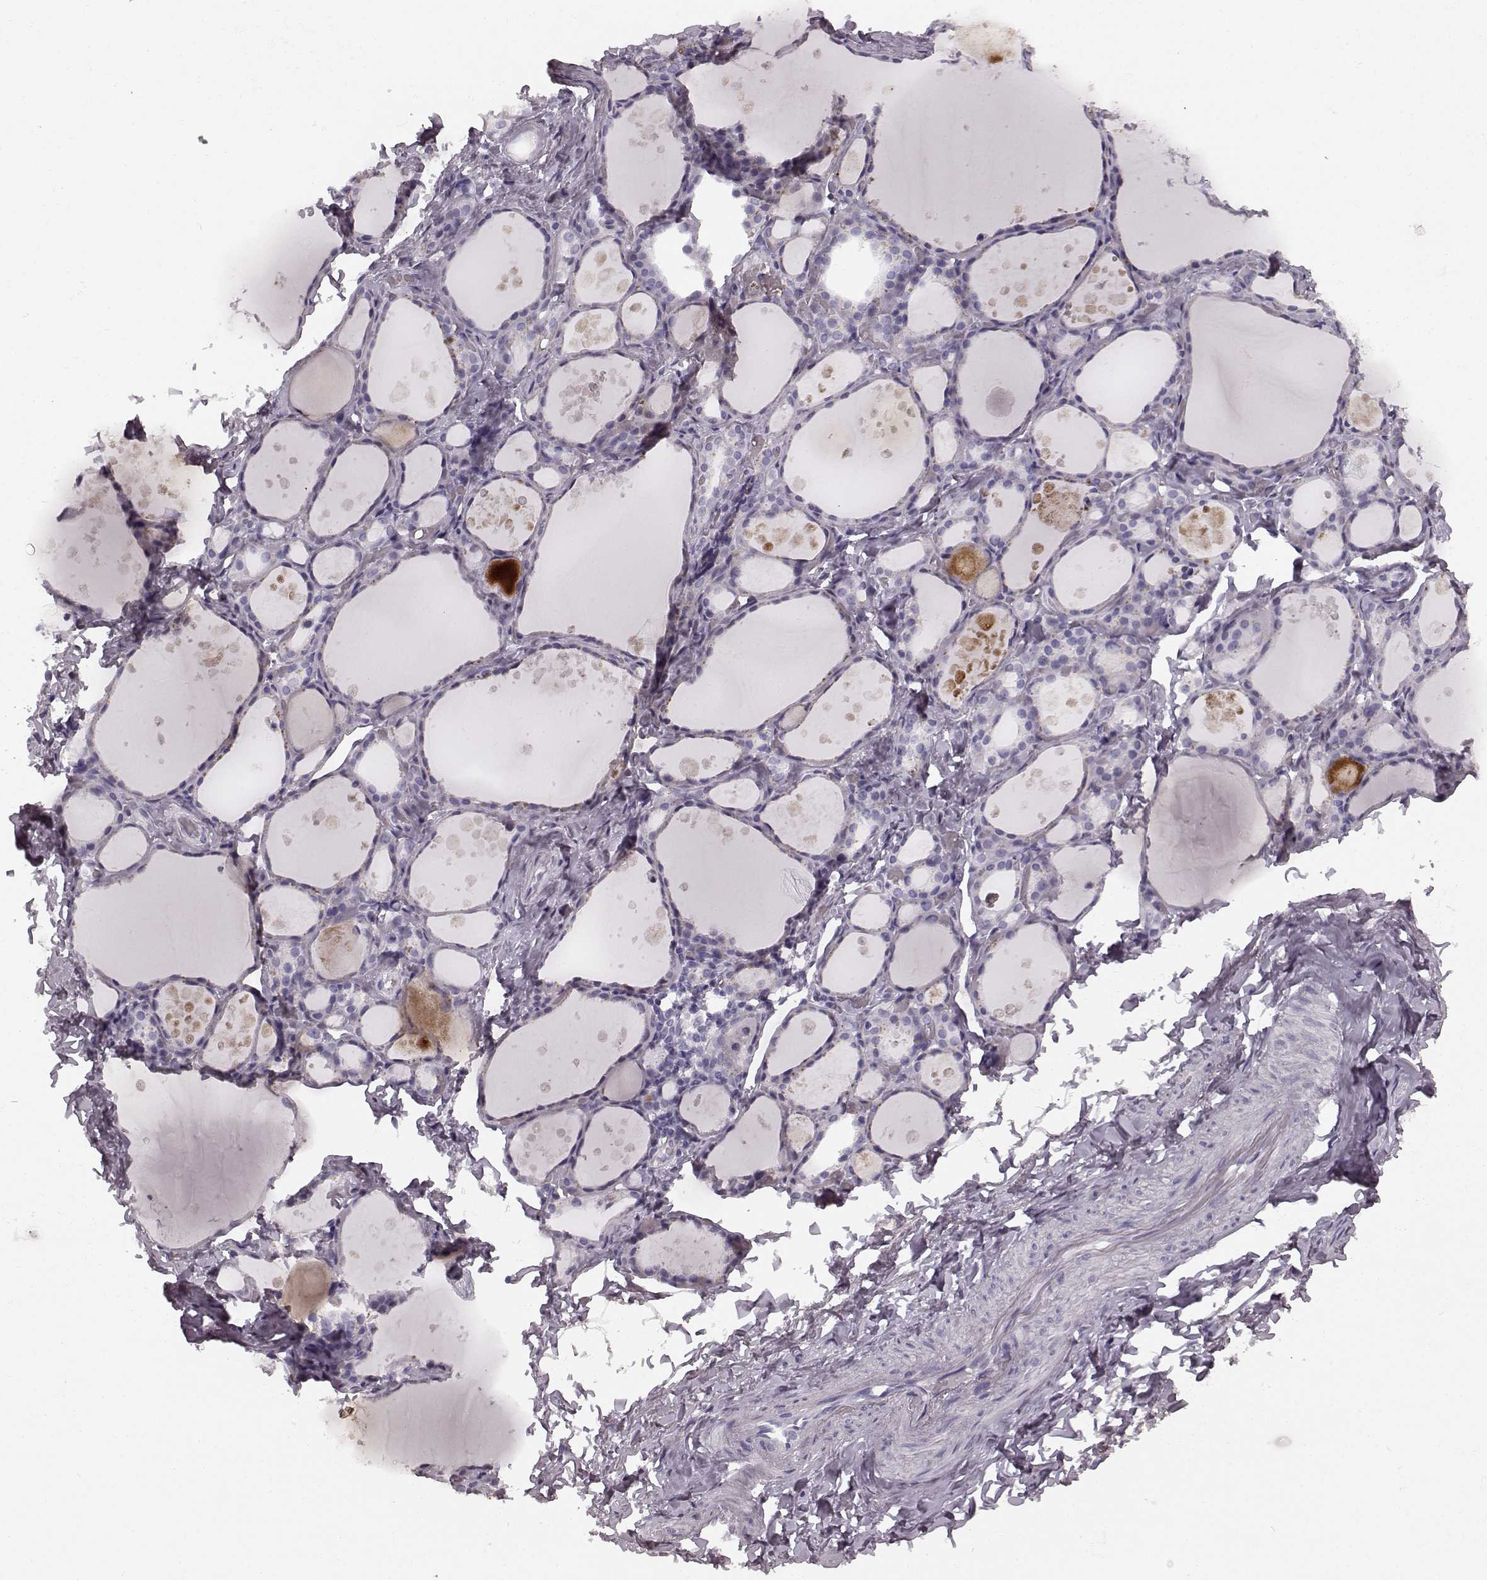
{"staining": {"intensity": "negative", "quantity": "none", "location": "none"}, "tissue": "thyroid gland", "cell_type": "Glandular cells", "image_type": "normal", "snomed": [{"axis": "morphology", "description": "Normal tissue, NOS"}, {"axis": "topography", "description": "Thyroid gland"}], "caption": "High power microscopy image of an immunohistochemistry image of normal thyroid gland, revealing no significant expression in glandular cells.", "gene": "TMPRSS15", "patient": {"sex": "male", "age": 68}}